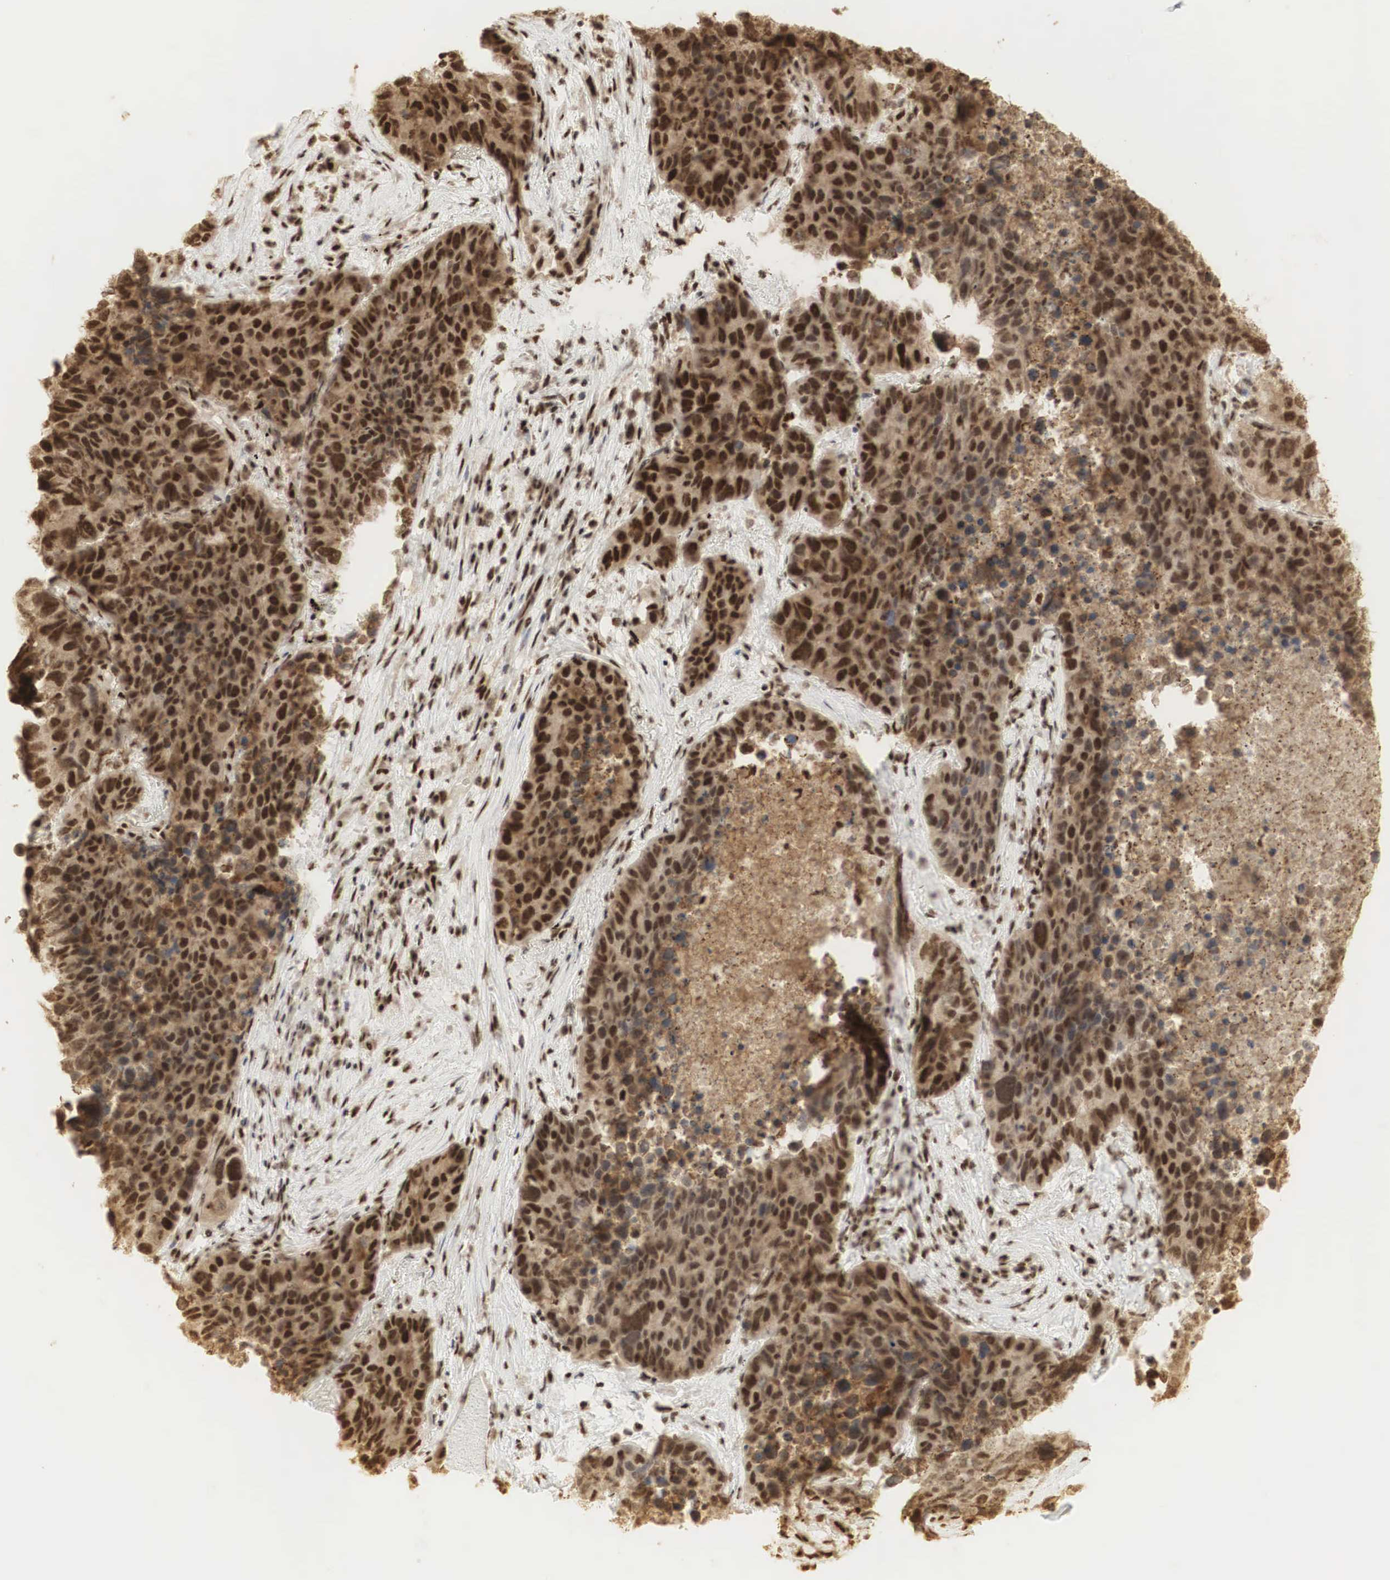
{"staining": {"intensity": "strong", "quantity": ">75%", "location": "cytoplasmic/membranous,nuclear"}, "tissue": "lung cancer", "cell_type": "Tumor cells", "image_type": "cancer", "snomed": [{"axis": "morphology", "description": "Carcinoid, malignant, NOS"}, {"axis": "topography", "description": "Lung"}], "caption": "Malignant carcinoid (lung) stained with a protein marker reveals strong staining in tumor cells.", "gene": "RNF113A", "patient": {"sex": "male", "age": 60}}